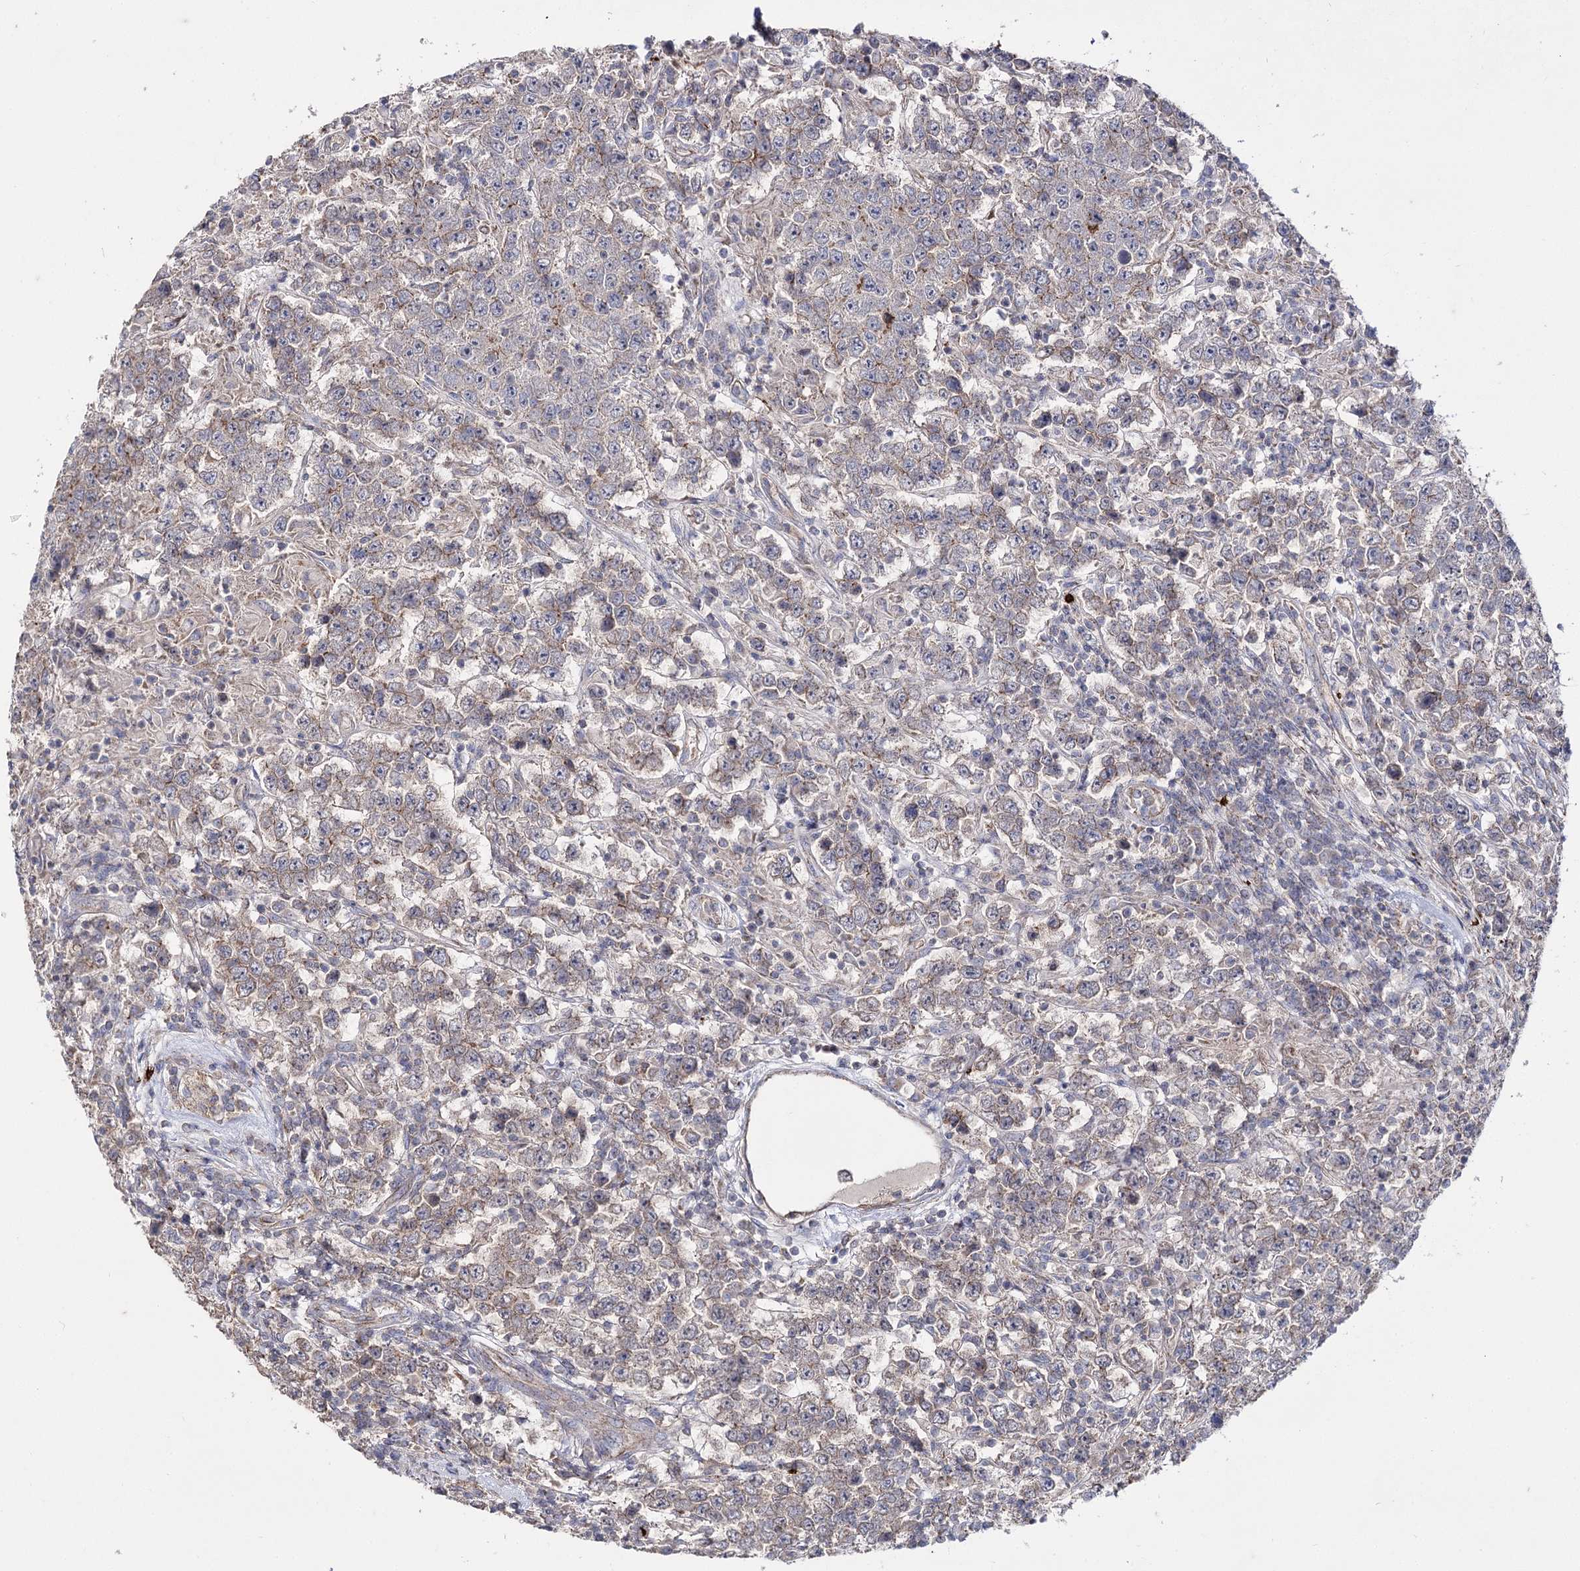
{"staining": {"intensity": "weak", "quantity": "25%-75%", "location": "cytoplasmic/membranous"}, "tissue": "testis cancer", "cell_type": "Tumor cells", "image_type": "cancer", "snomed": [{"axis": "morphology", "description": "Normal tissue, NOS"}, {"axis": "morphology", "description": "Urothelial carcinoma, High grade"}, {"axis": "morphology", "description": "Seminoma, NOS"}, {"axis": "morphology", "description": "Carcinoma, Embryonal, NOS"}, {"axis": "topography", "description": "Urinary bladder"}, {"axis": "topography", "description": "Testis"}], "caption": "Immunohistochemistry (IHC) micrograph of seminoma (testis) stained for a protein (brown), which reveals low levels of weak cytoplasmic/membranous expression in about 25%-75% of tumor cells.", "gene": "AURKC", "patient": {"sex": "male", "age": 41}}